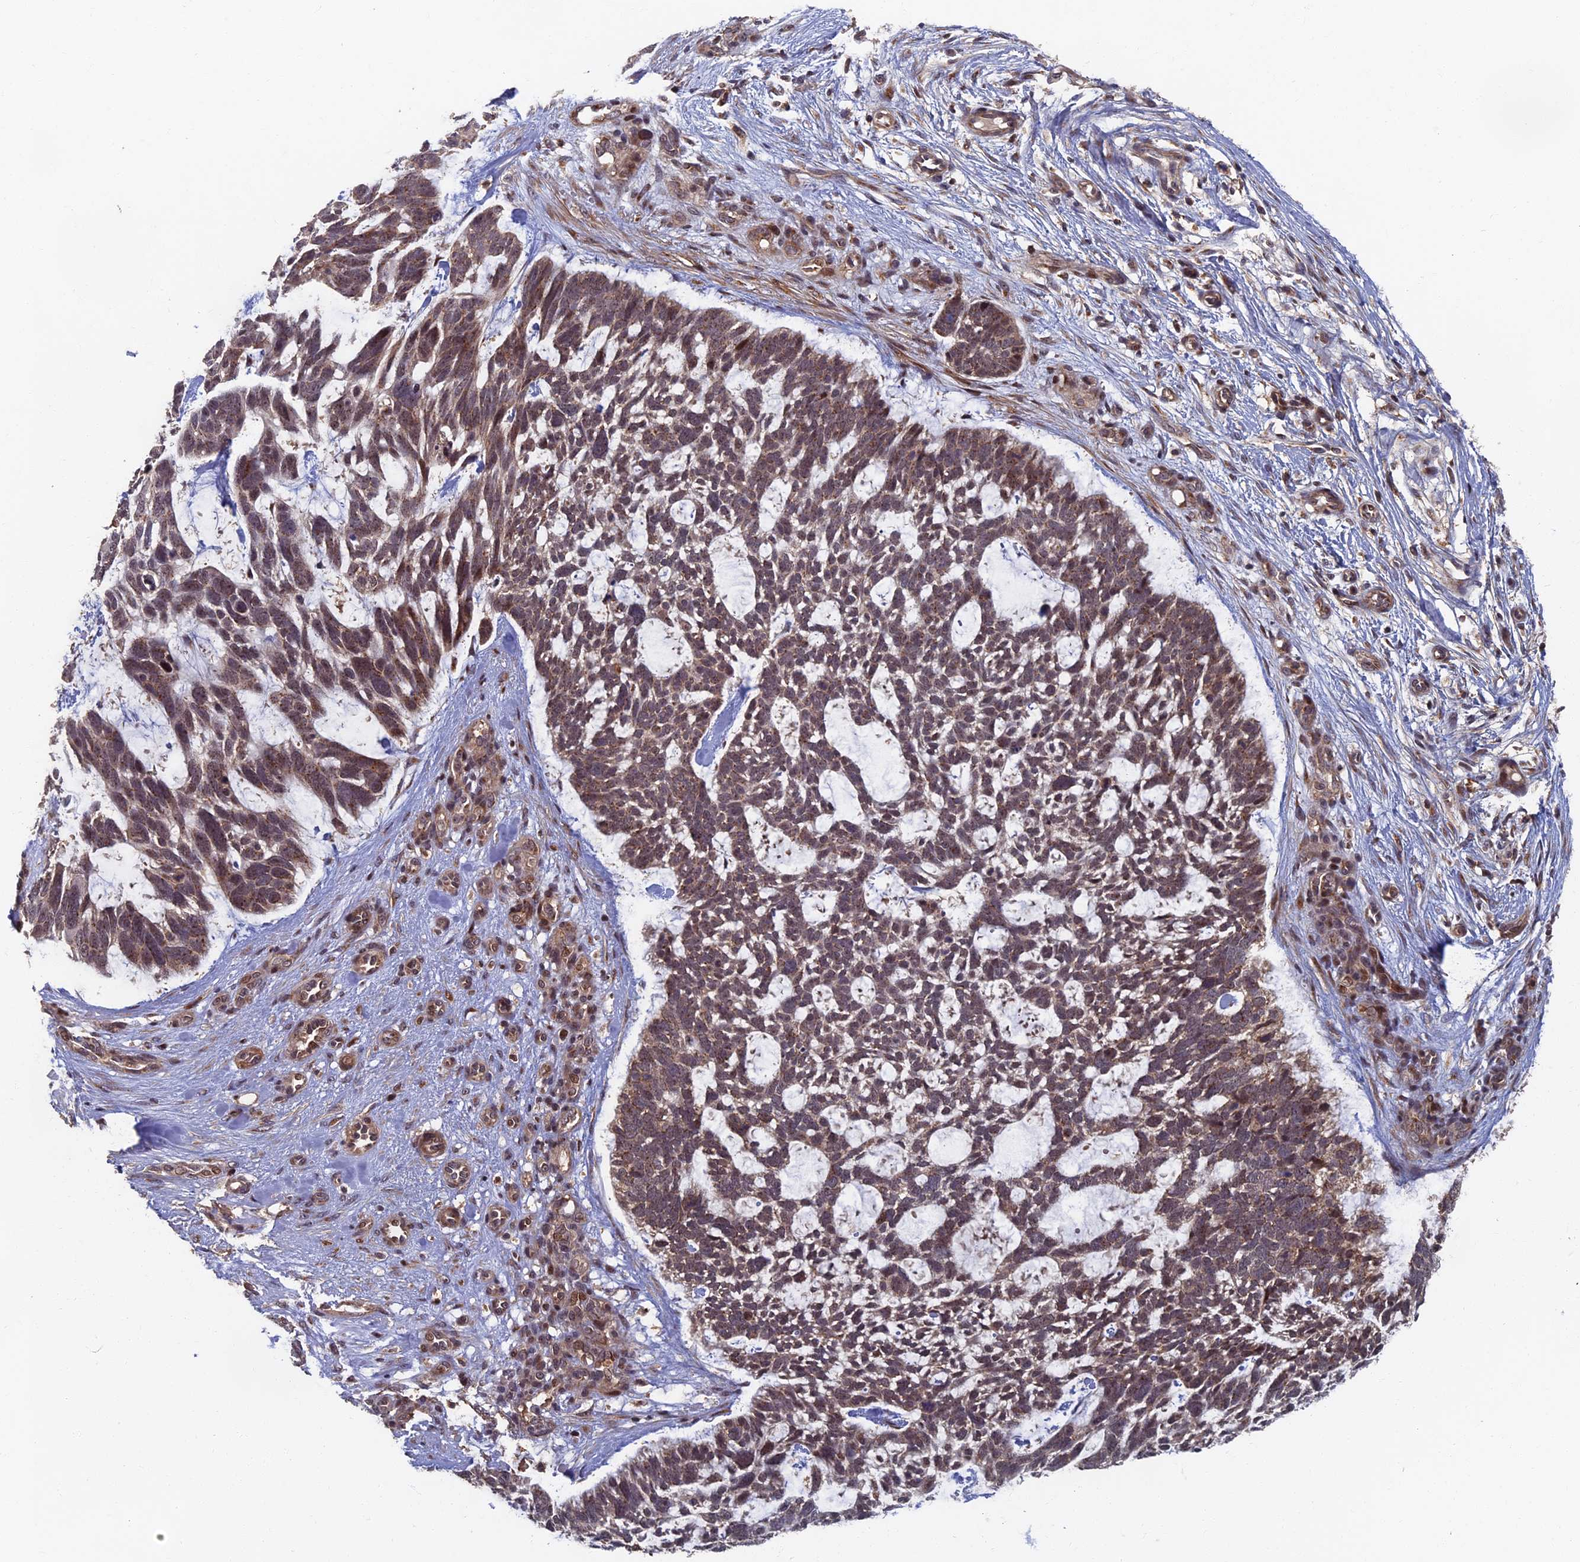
{"staining": {"intensity": "weak", "quantity": ">75%", "location": "cytoplasmic/membranous,nuclear"}, "tissue": "skin cancer", "cell_type": "Tumor cells", "image_type": "cancer", "snomed": [{"axis": "morphology", "description": "Basal cell carcinoma"}, {"axis": "topography", "description": "Skin"}], "caption": "Human skin basal cell carcinoma stained with a brown dye reveals weak cytoplasmic/membranous and nuclear positive staining in approximately >75% of tumor cells.", "gene": "RASGRF1", "patient": {"sex": "male", "age": 88}}